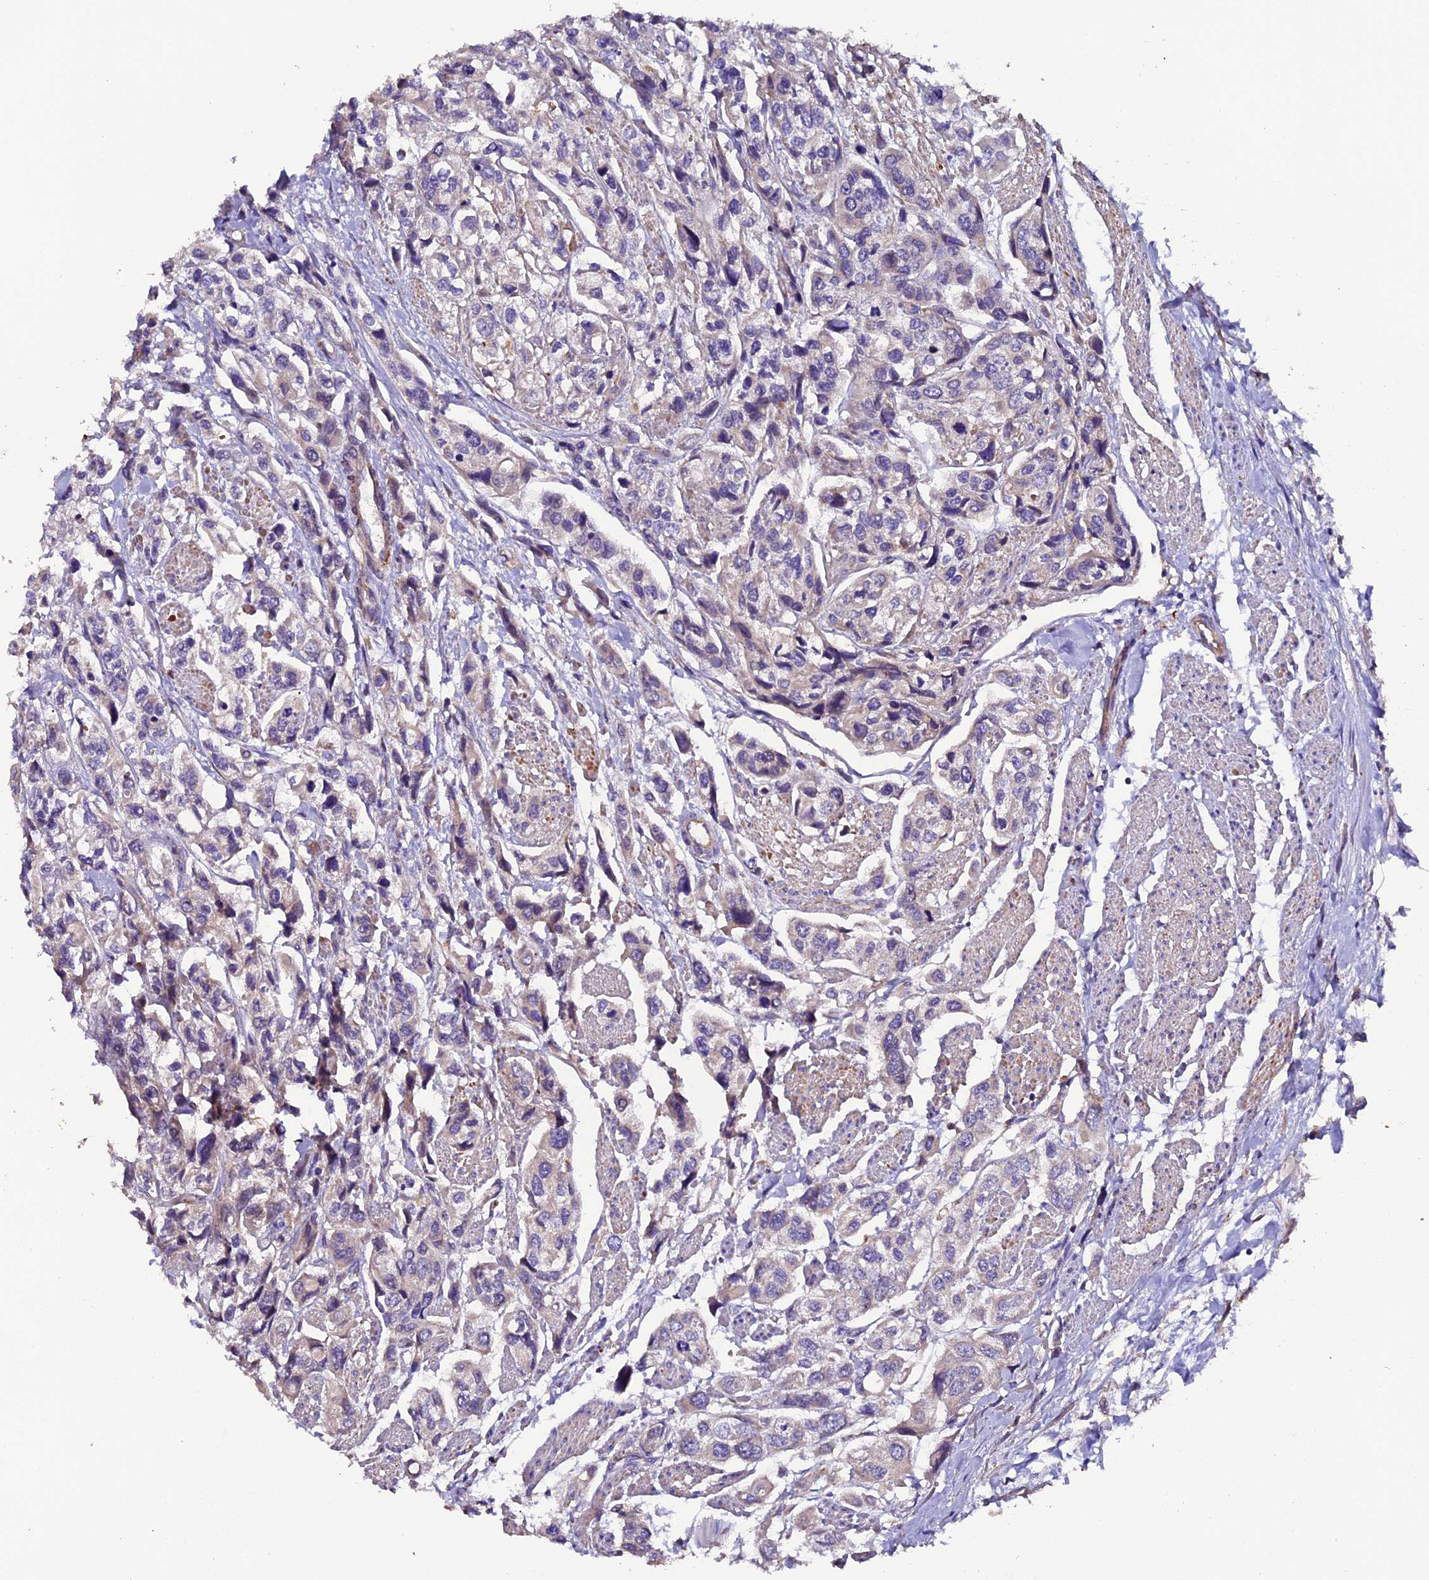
{"staining": {"intensity": "negative", "quantity": "none", "location": "none"}, "tissue": "urothelial cancer", "cell_type": "Tumor cells", "image_type": "cancer", "snomed": [{"axis": "morphology", "description": "Urothelial carcinoma, High grade"}, {"axis": "topography", "description": "Urinary bladder"}], "caption": "Human urothelial carcinoma (high-grade) stained for a protein using immunohistochemistry demonstrates no staining in tumor cells.", "gene": "CLN5", "patient": {"sex": "male", "age": 67}}